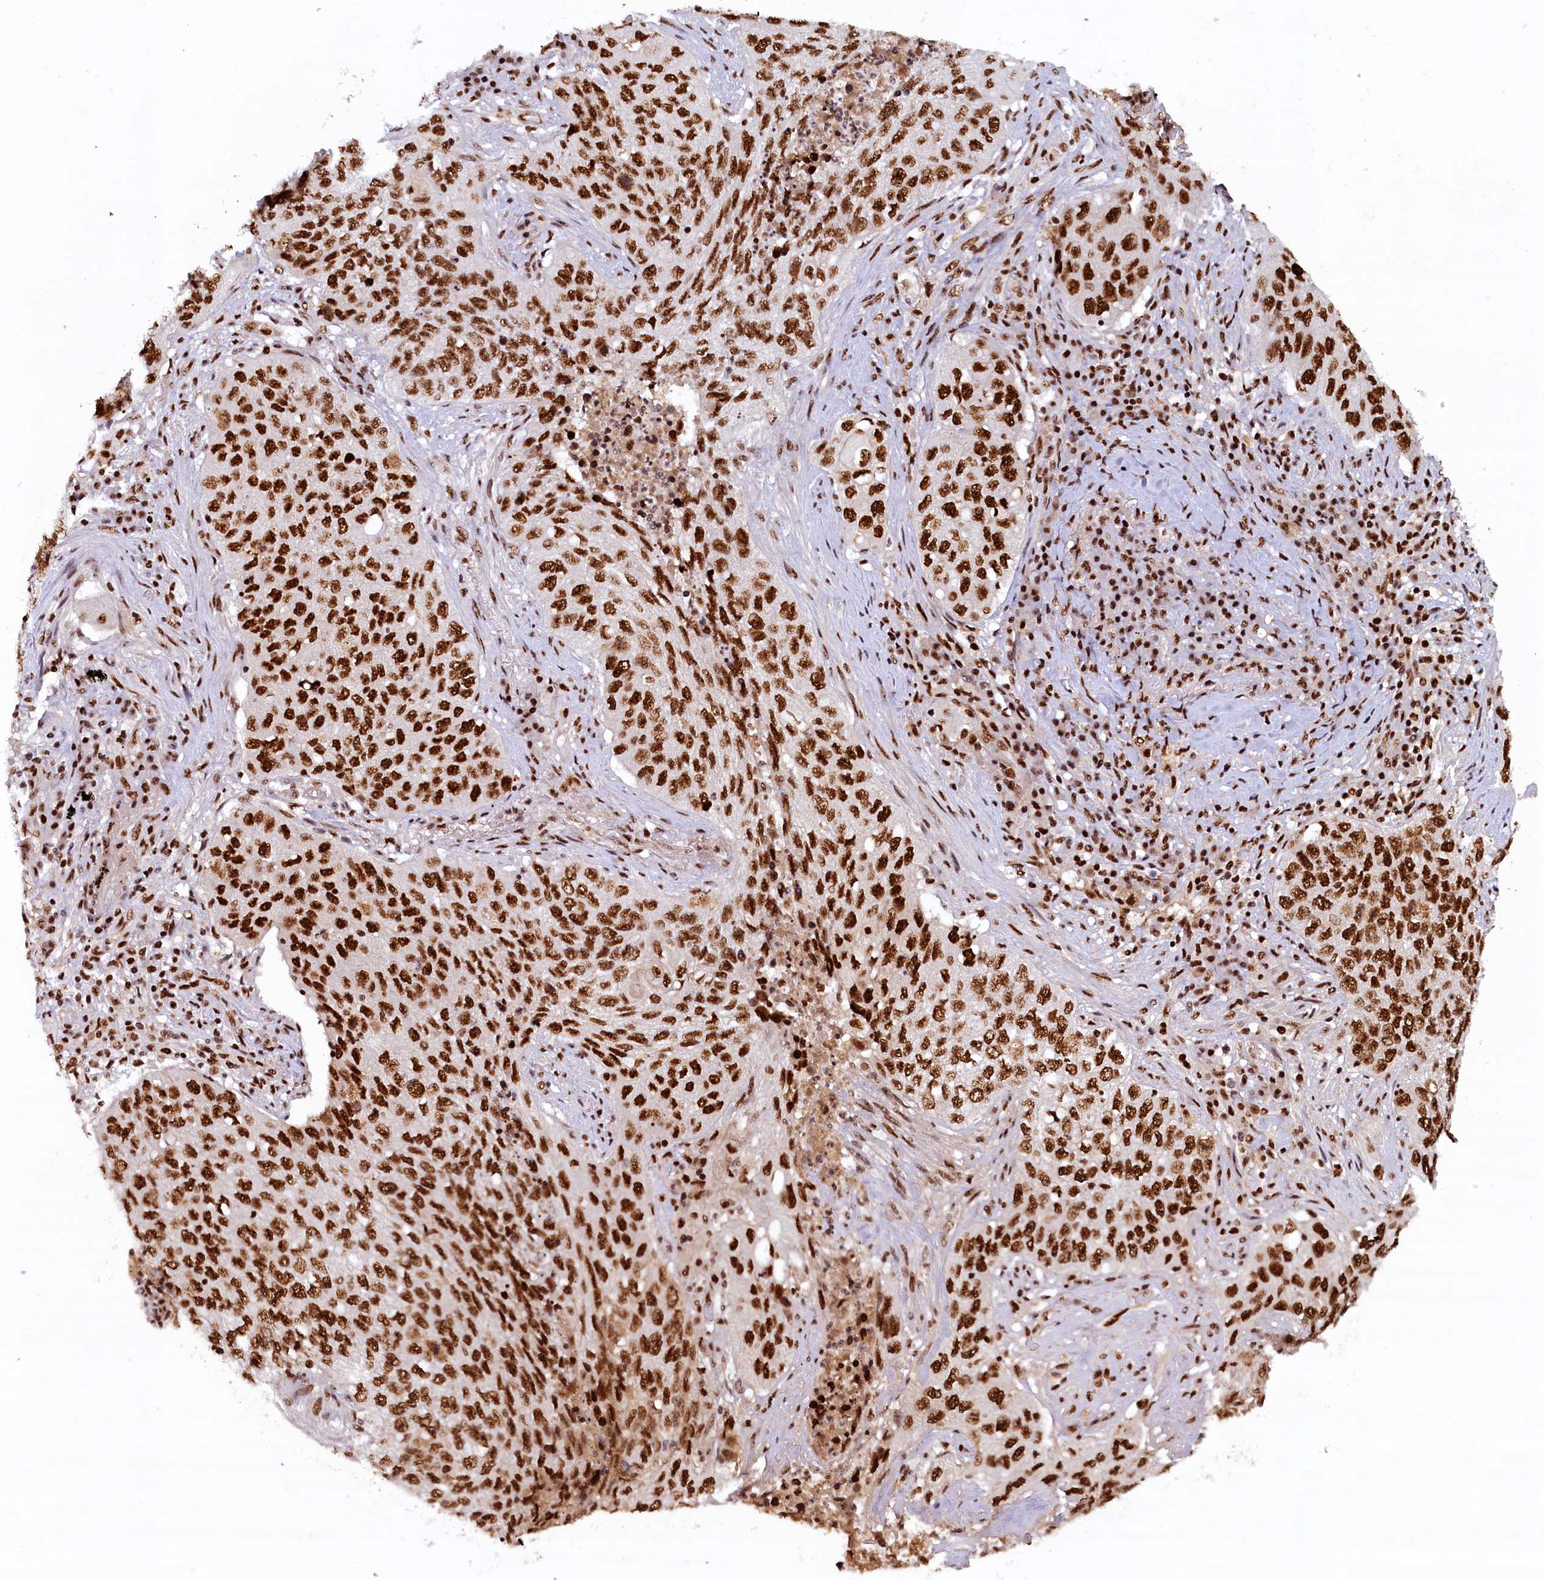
{"staining": {"intensity": "strong", "quantity": ">75%", "location": "nuclear"}, "tissue": "lung cancer", "cell_type": "Tumor cells", "image_type": "cancer", "snomed": [{"axis": "morphology", "description": "Squamous cell carcinoma, NOS"}, {"axis": "topography", "description": "Lung"}], "caption": "Protein expression analysis of human lung squamous cell carcinoma reveals strong nuclear positivity in about >75% of tumor cells.", "gene": "ZC3H18", "patient": {"sex": "female", "age": 63}}